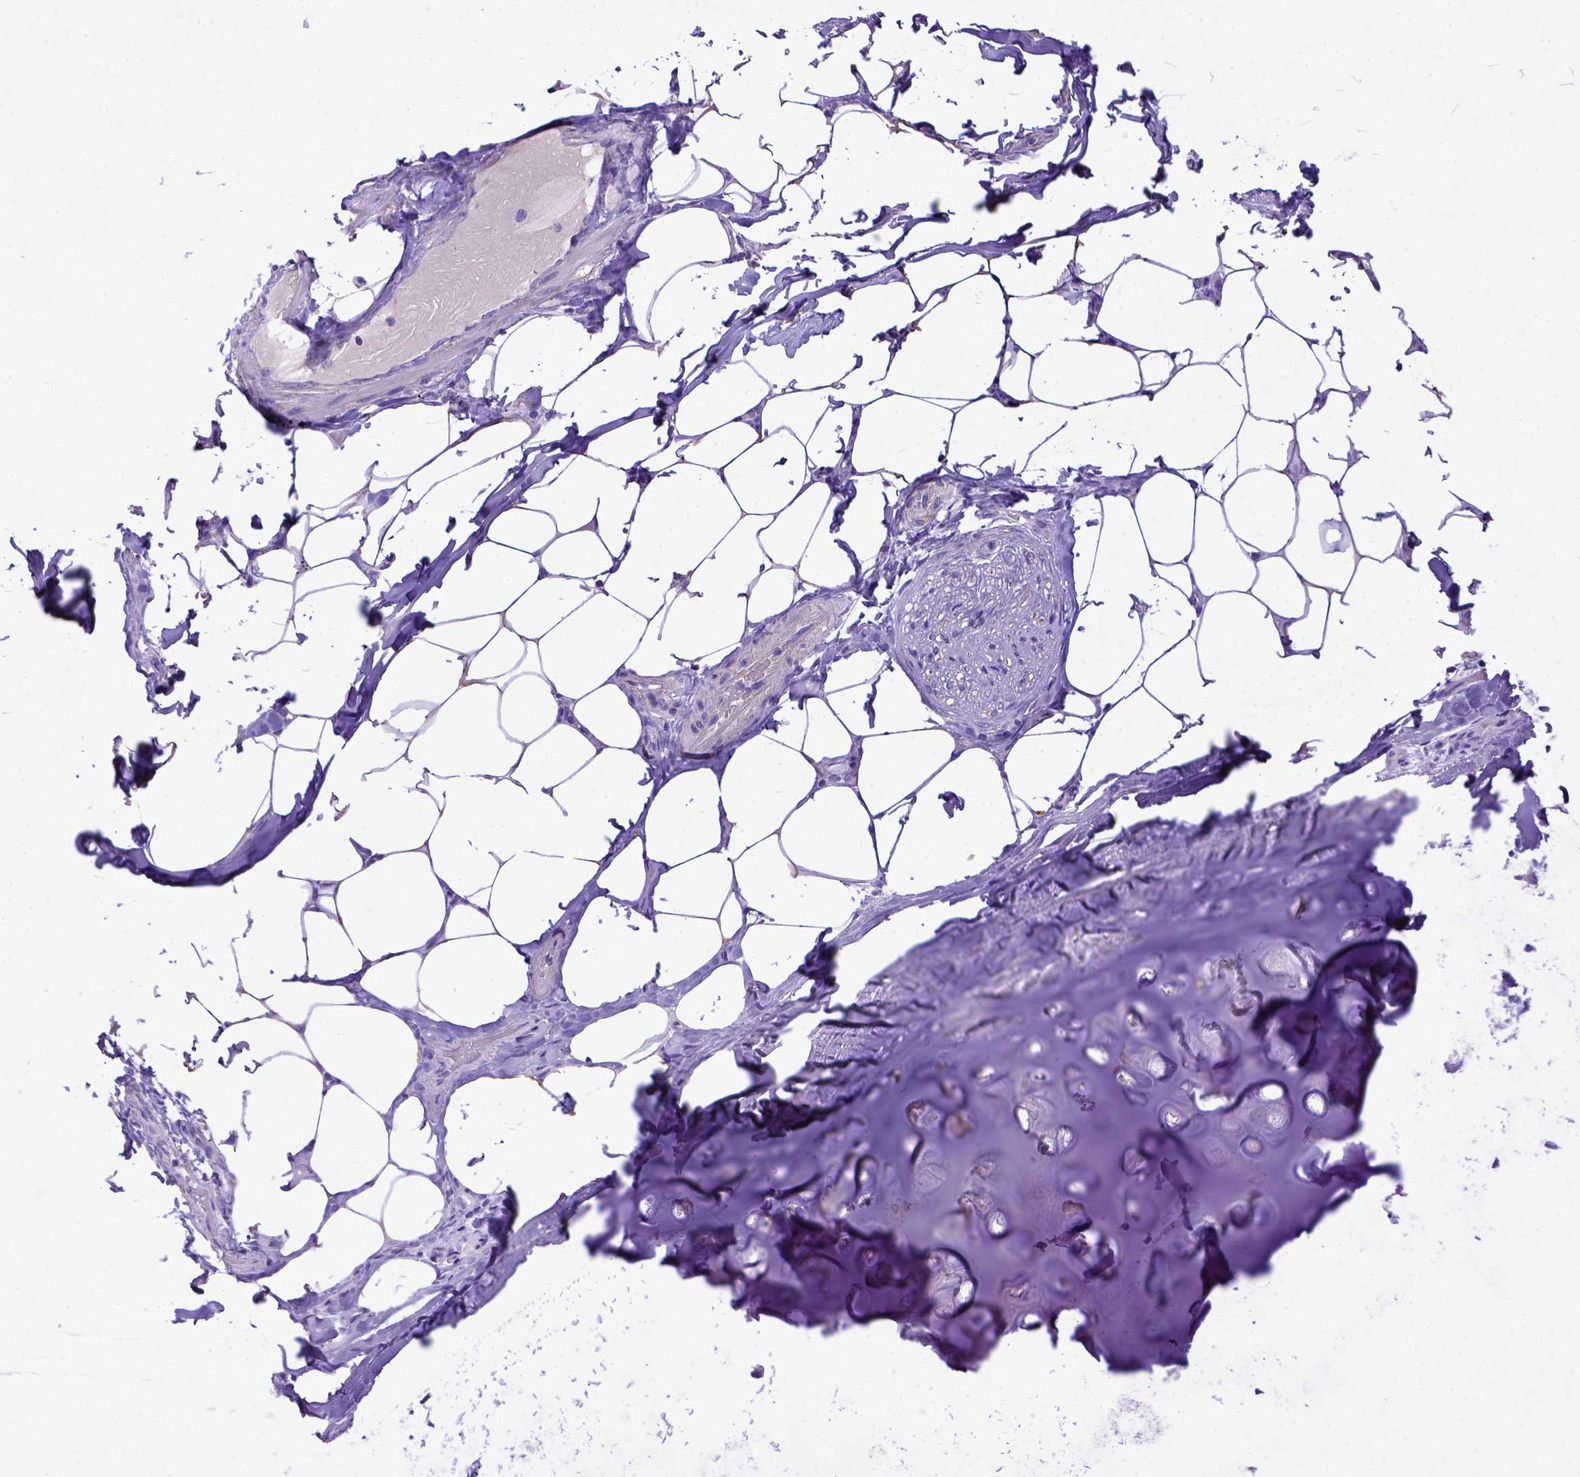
{"staining": {"intensity": "negative", "quantity": "none", "location": "none"}, "tissue": "adipose tissue", "cell_type": "Adipocytes", "image_type": "normal", "snomed": [{"axis": "morphology", "description": "Normal tissue, NOS"}, {"axis": "topography", "description": "Bronchus"}, {"axis": "topography", "description": "Lung"}], "caption": "This is a micrograph of IHC staining of unremarkable adipose tissue, which shows no staining in adipocytes.", "gene": "LRRC18", "patient": {"sex": "female", "age": 57}}